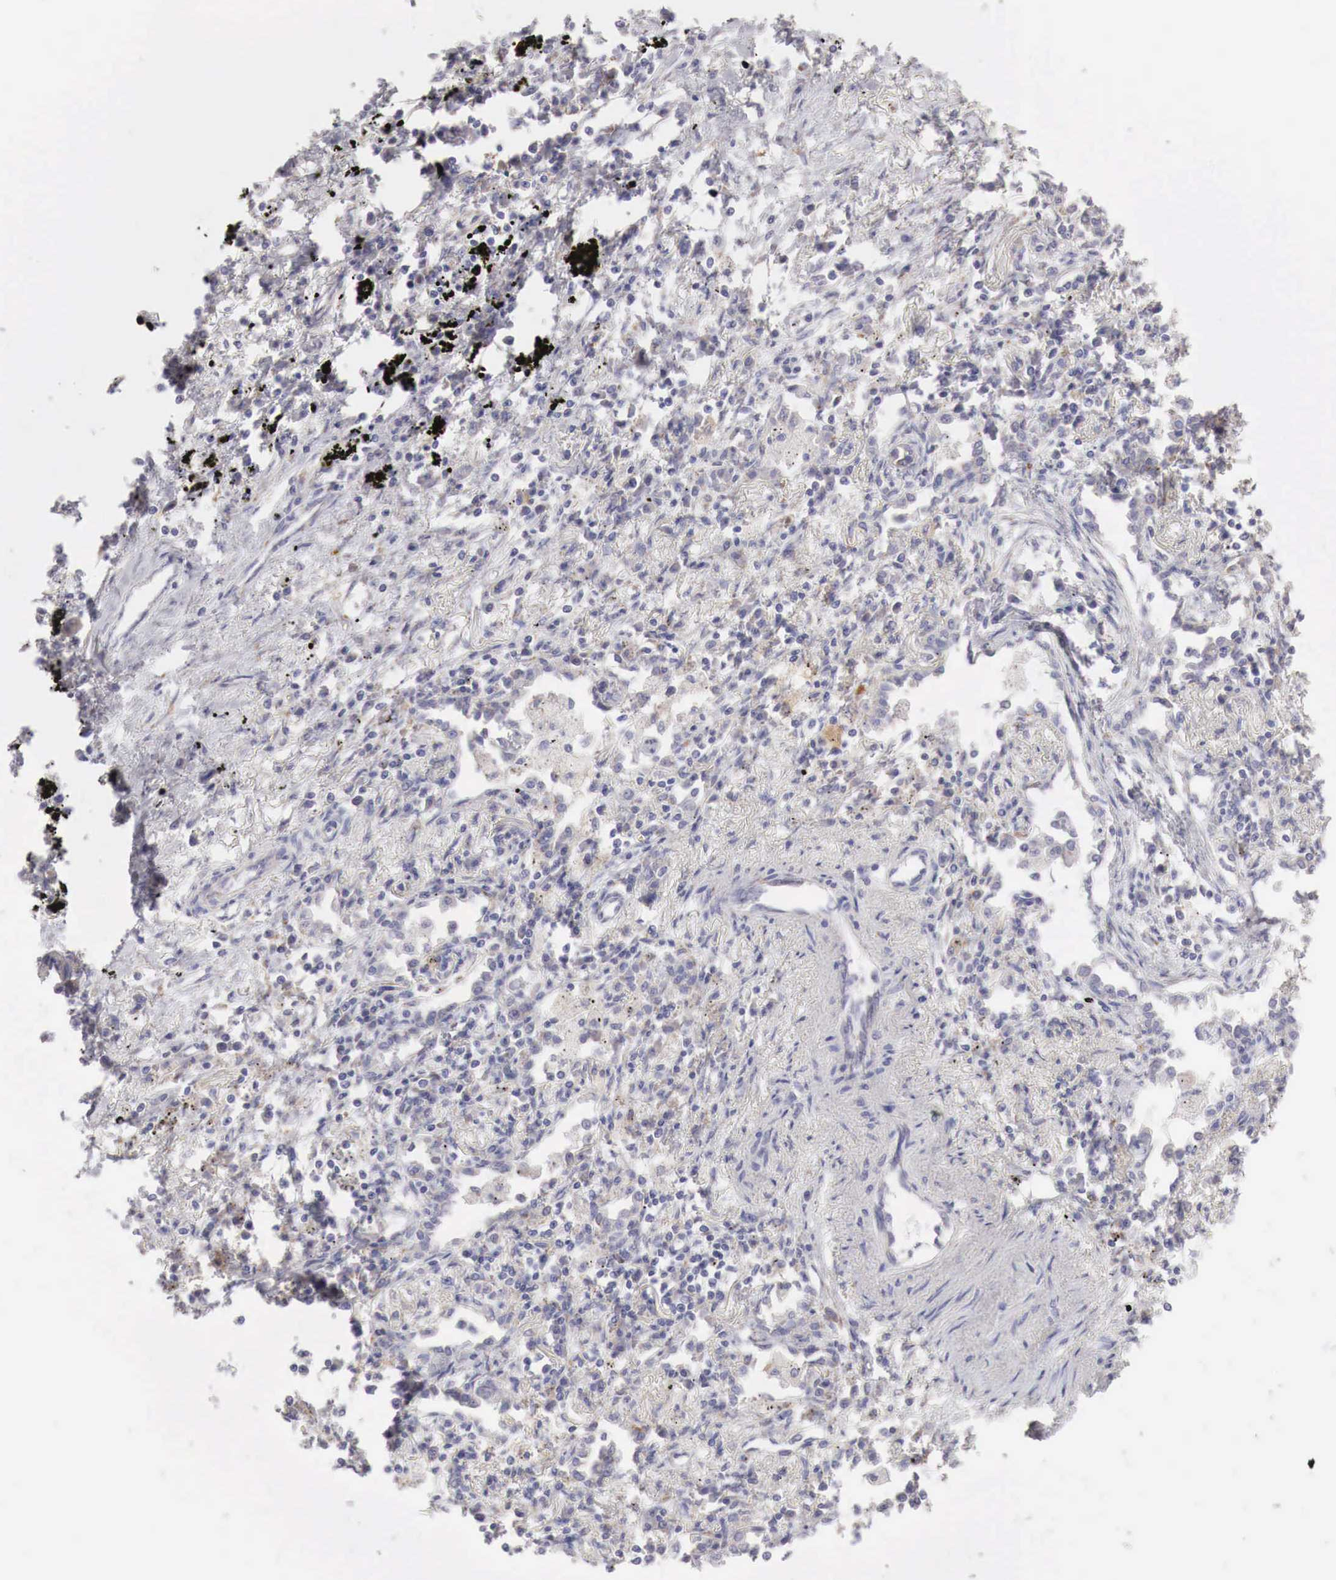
{"staining": {"intensity": "weak", "quantity": "<25%", "location": "cytoplasmic/membranous"}, "tissue": "lung cancer", "cell_type": "Tumor cells", "image_type": "cancer", "snomed": [{"axis": "morphology", "description": "Adenocarcinoma, NOS"}, {"axis": "topography", "description": "Lung"}], "caption": "DAB (3,3'-diaminobenzidine) immunohistochemical staining of lung cancer (adenocarcinoma) exhibits no significant staining in tumor cells.", "gene": "NSDHL", "patient": {"sex": "male", "age": 60}}